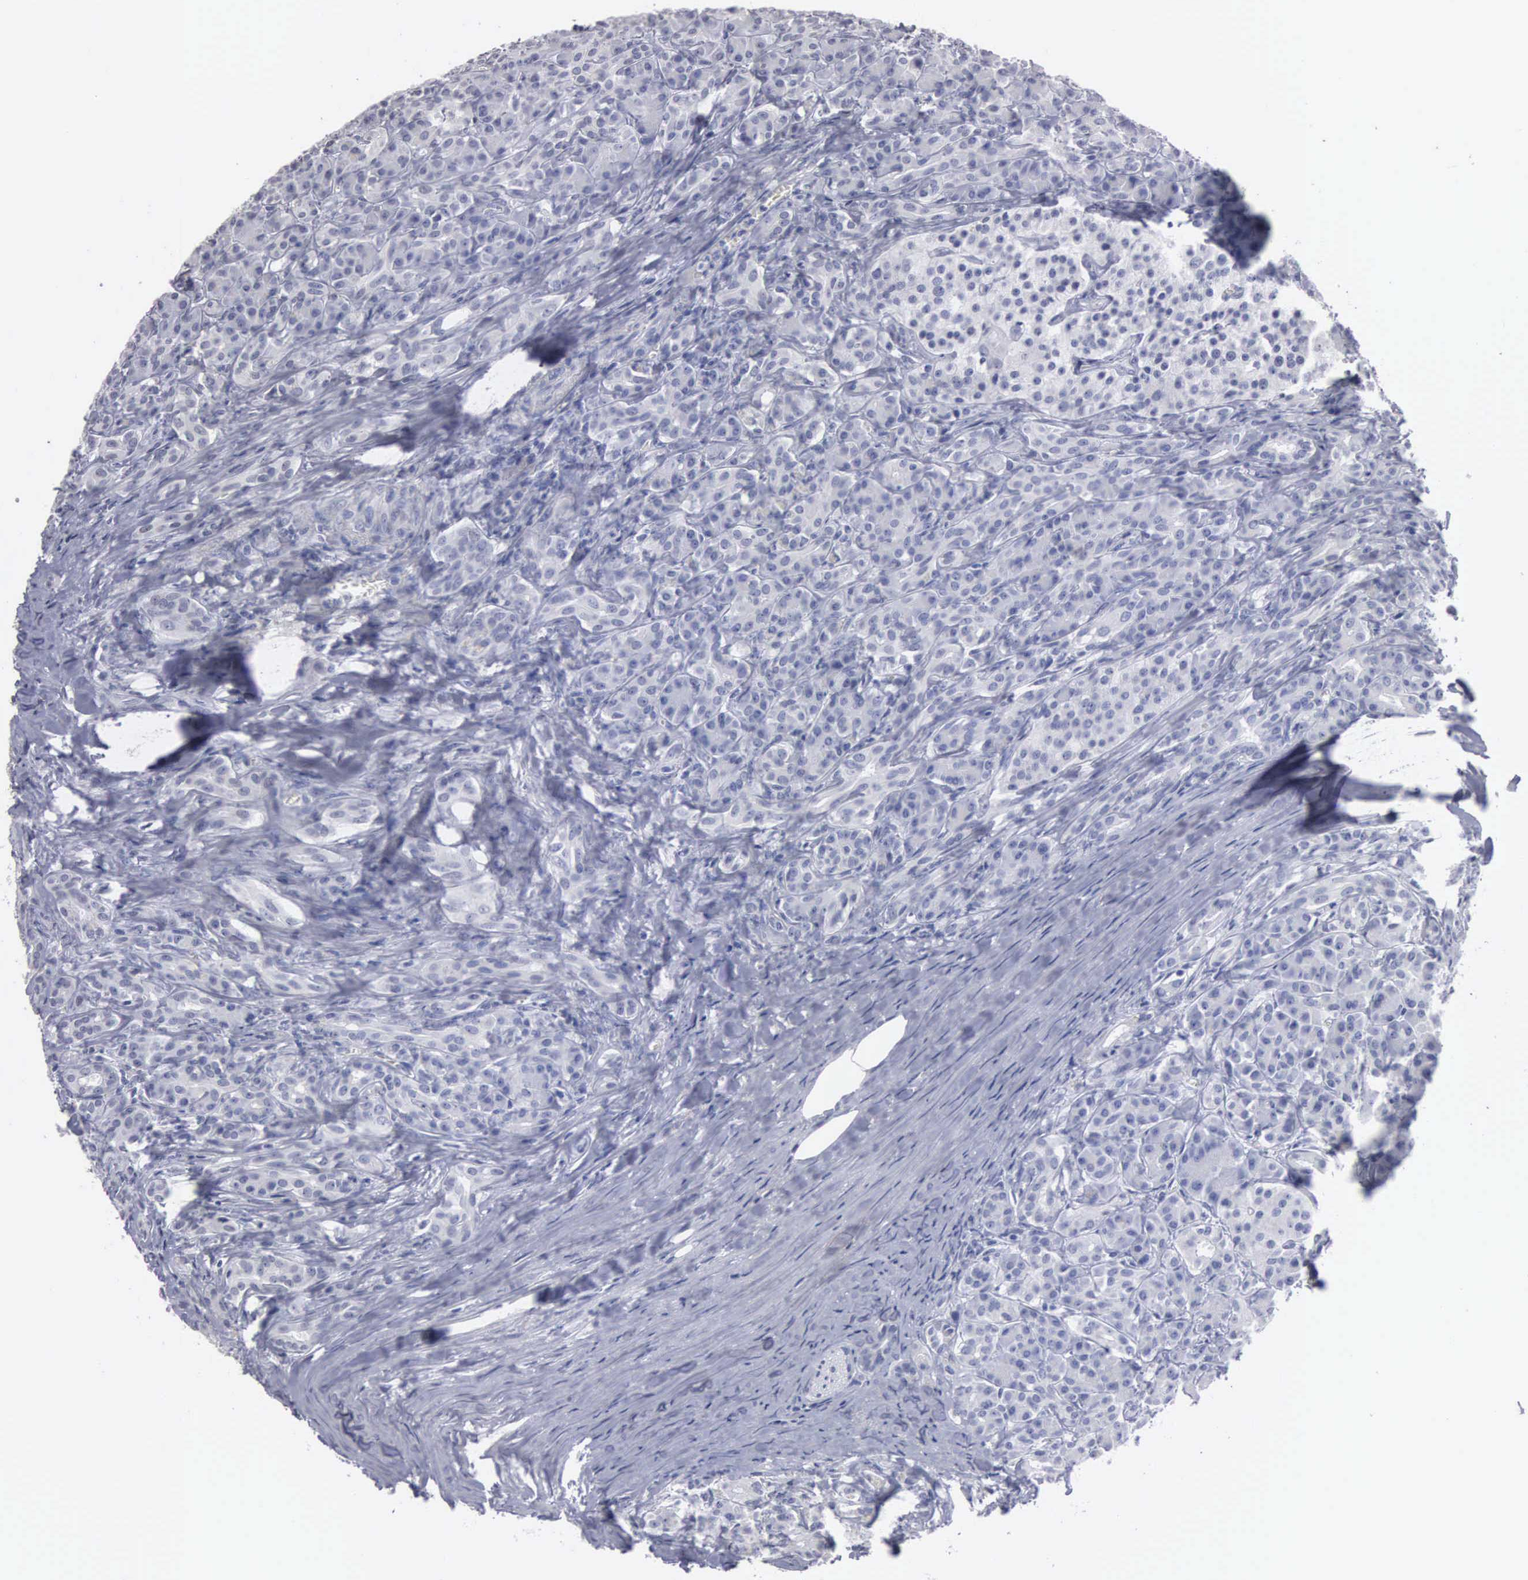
{"staining": {"intensity": "negative", "quantity": "none", "location": "none"}, "tissue": "pancreas", "cell_type": "Exocrine glandular cells", "image_type": "normal", "snomed": [{"axis": "morphology", "description": "Normal tissue, NOS"}, {"axis": "topography", "description": "Lymph node"}, {"axis": "topography", "description": "Pancreas"}], "caption": "This is an IHC micrograph of unremarkable pancreas. There is no expression in exocrine glandular cells.", "gene": "UPB1", "patient": {"sex": "male", "age": 59}}